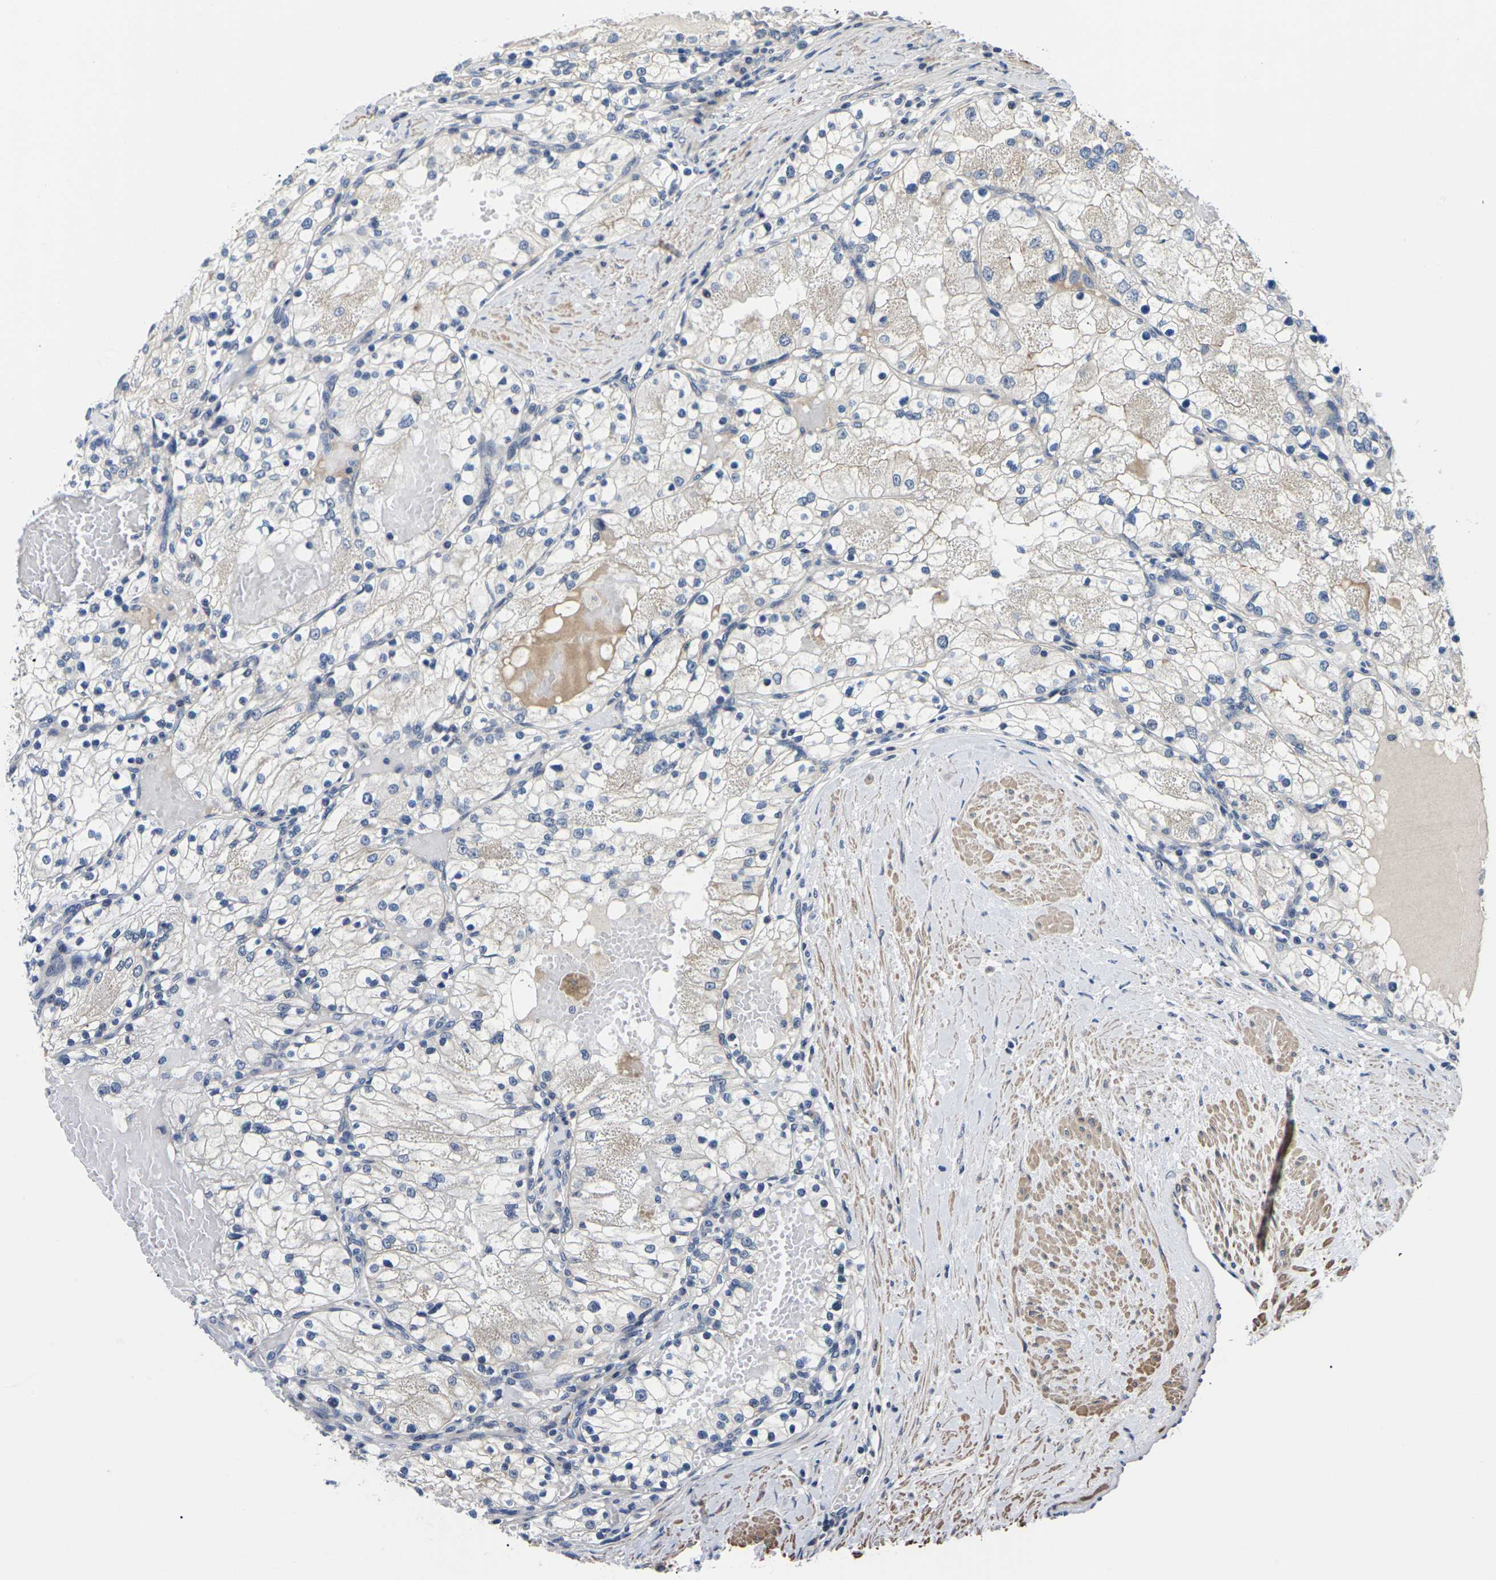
{"staining": {"intensity": "weak", "quantity": "<25%", "location": "cytoplasmic/membranous"}, "tissue": "renal cancer", "cell_type": "Tumor cells", "image_type": "cancer", "snomed": [{"axis": "morphology", "description": "Adenocarcinoma, NOS"}, {"axis": "topography", "description": "Kidney"}], "caption": "DAB (3,3'-diaminobenzidine) immunohistochemical staining of renal cancer reveals no significant expression in tumor cells.", "gene": "ST6GAL2", "patient": {"sex": "male", "age": 68}}